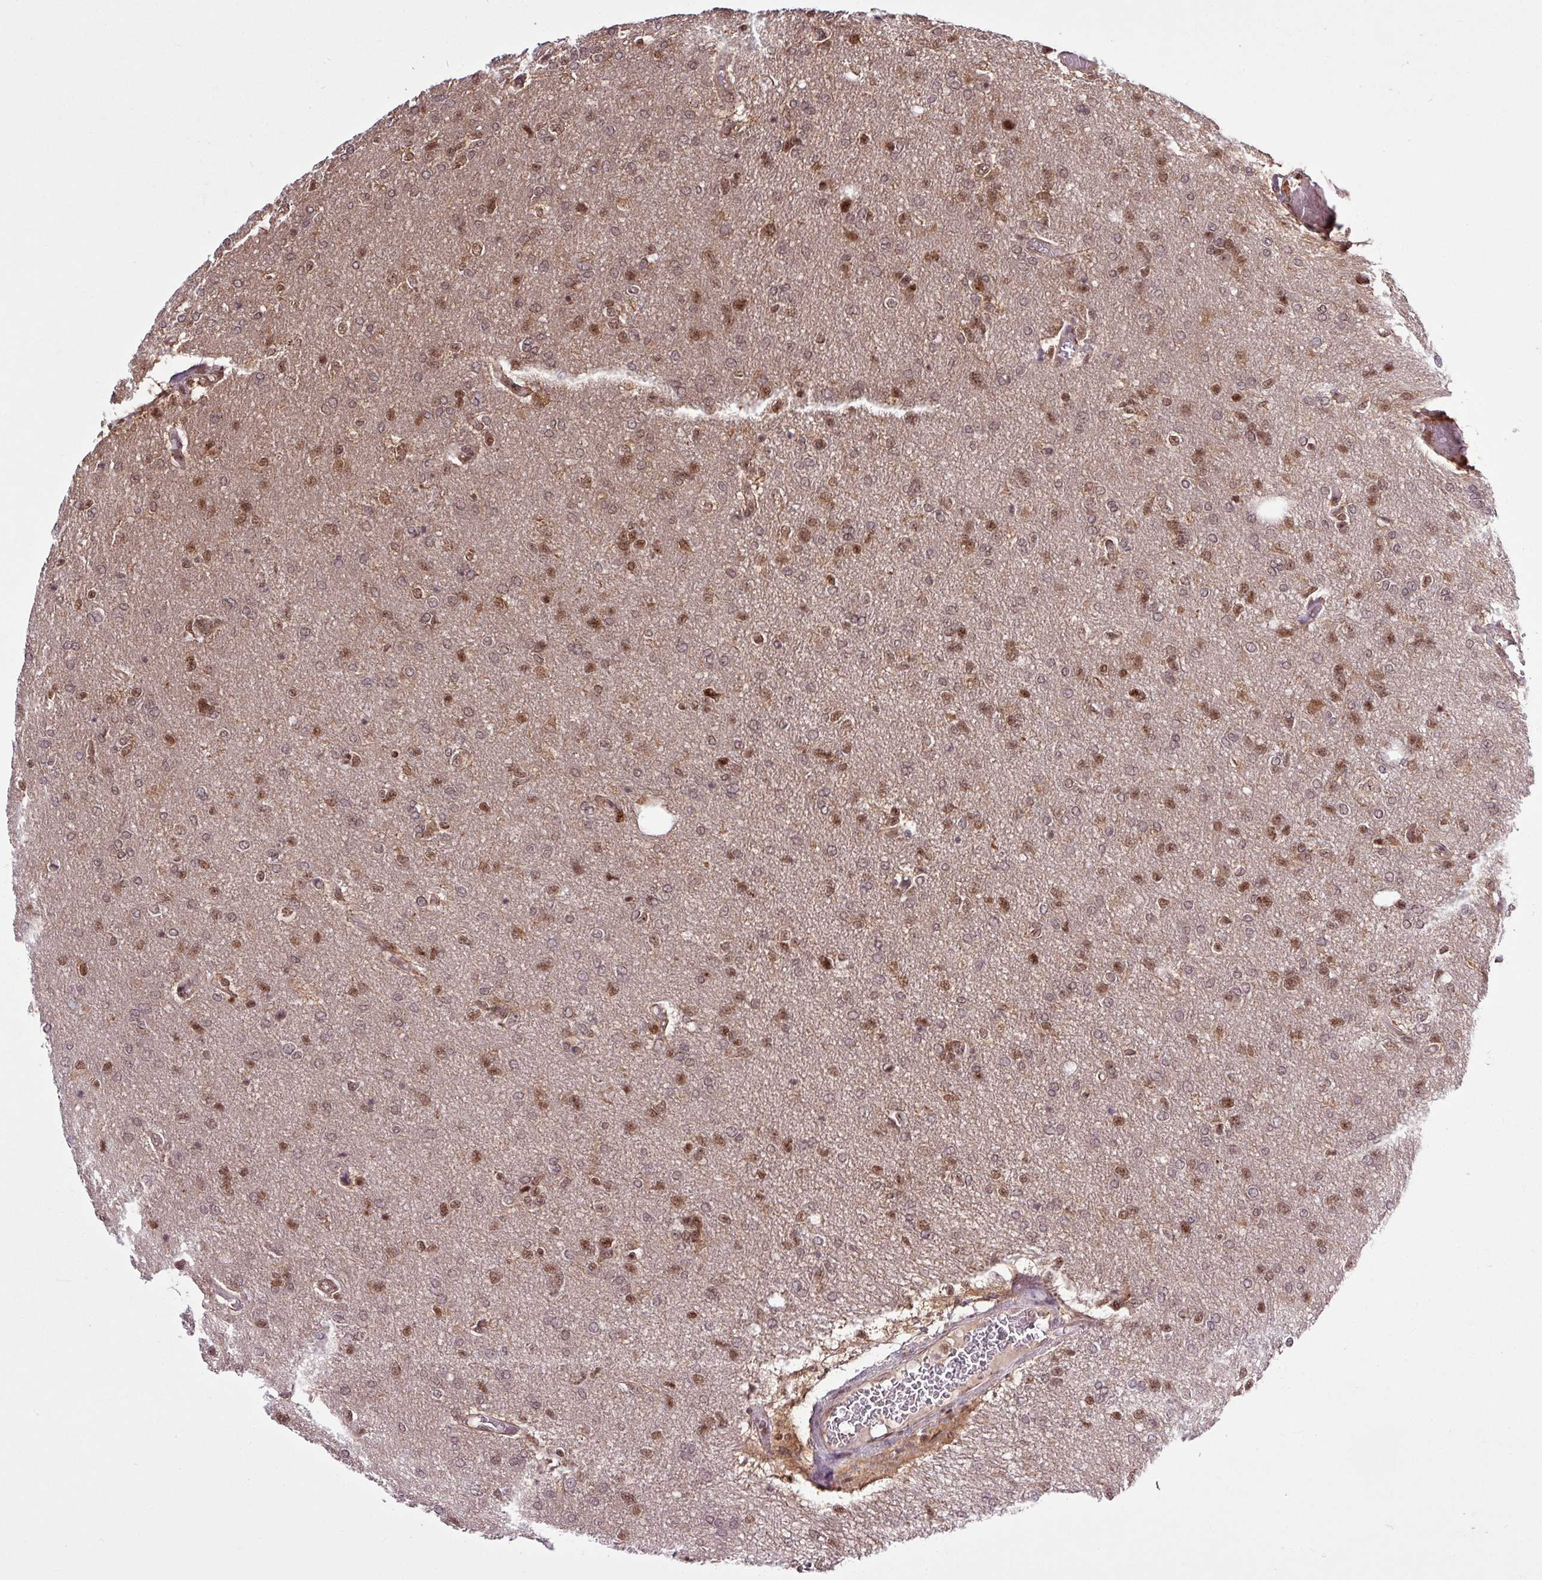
{"staining": {"intensity": "moderate", "quantity": ">75%", "location": "nuclear"}, "tissue": "glioma", "cell_type": "Tumor cells", "image_type": "cancer", "snomed": [{"axis": "morphology", "description": "Glioma, malignant, Low grade"}, {"axis": "topography", "description": "Brain"}], "caption": "Malignant glioma (low-grade) stained with DAB (3,3'-diaminobenzidine) IHC reveals medium levels of moderate nuclear expression in approximately >75% of tumor cells. (DAB (3,3'-diaminobenzidine) IHC, brown staining for protein, blue staining for nuclei).", "gene": "ITPKC", "patient": {"sex": "male", "age": 26}}